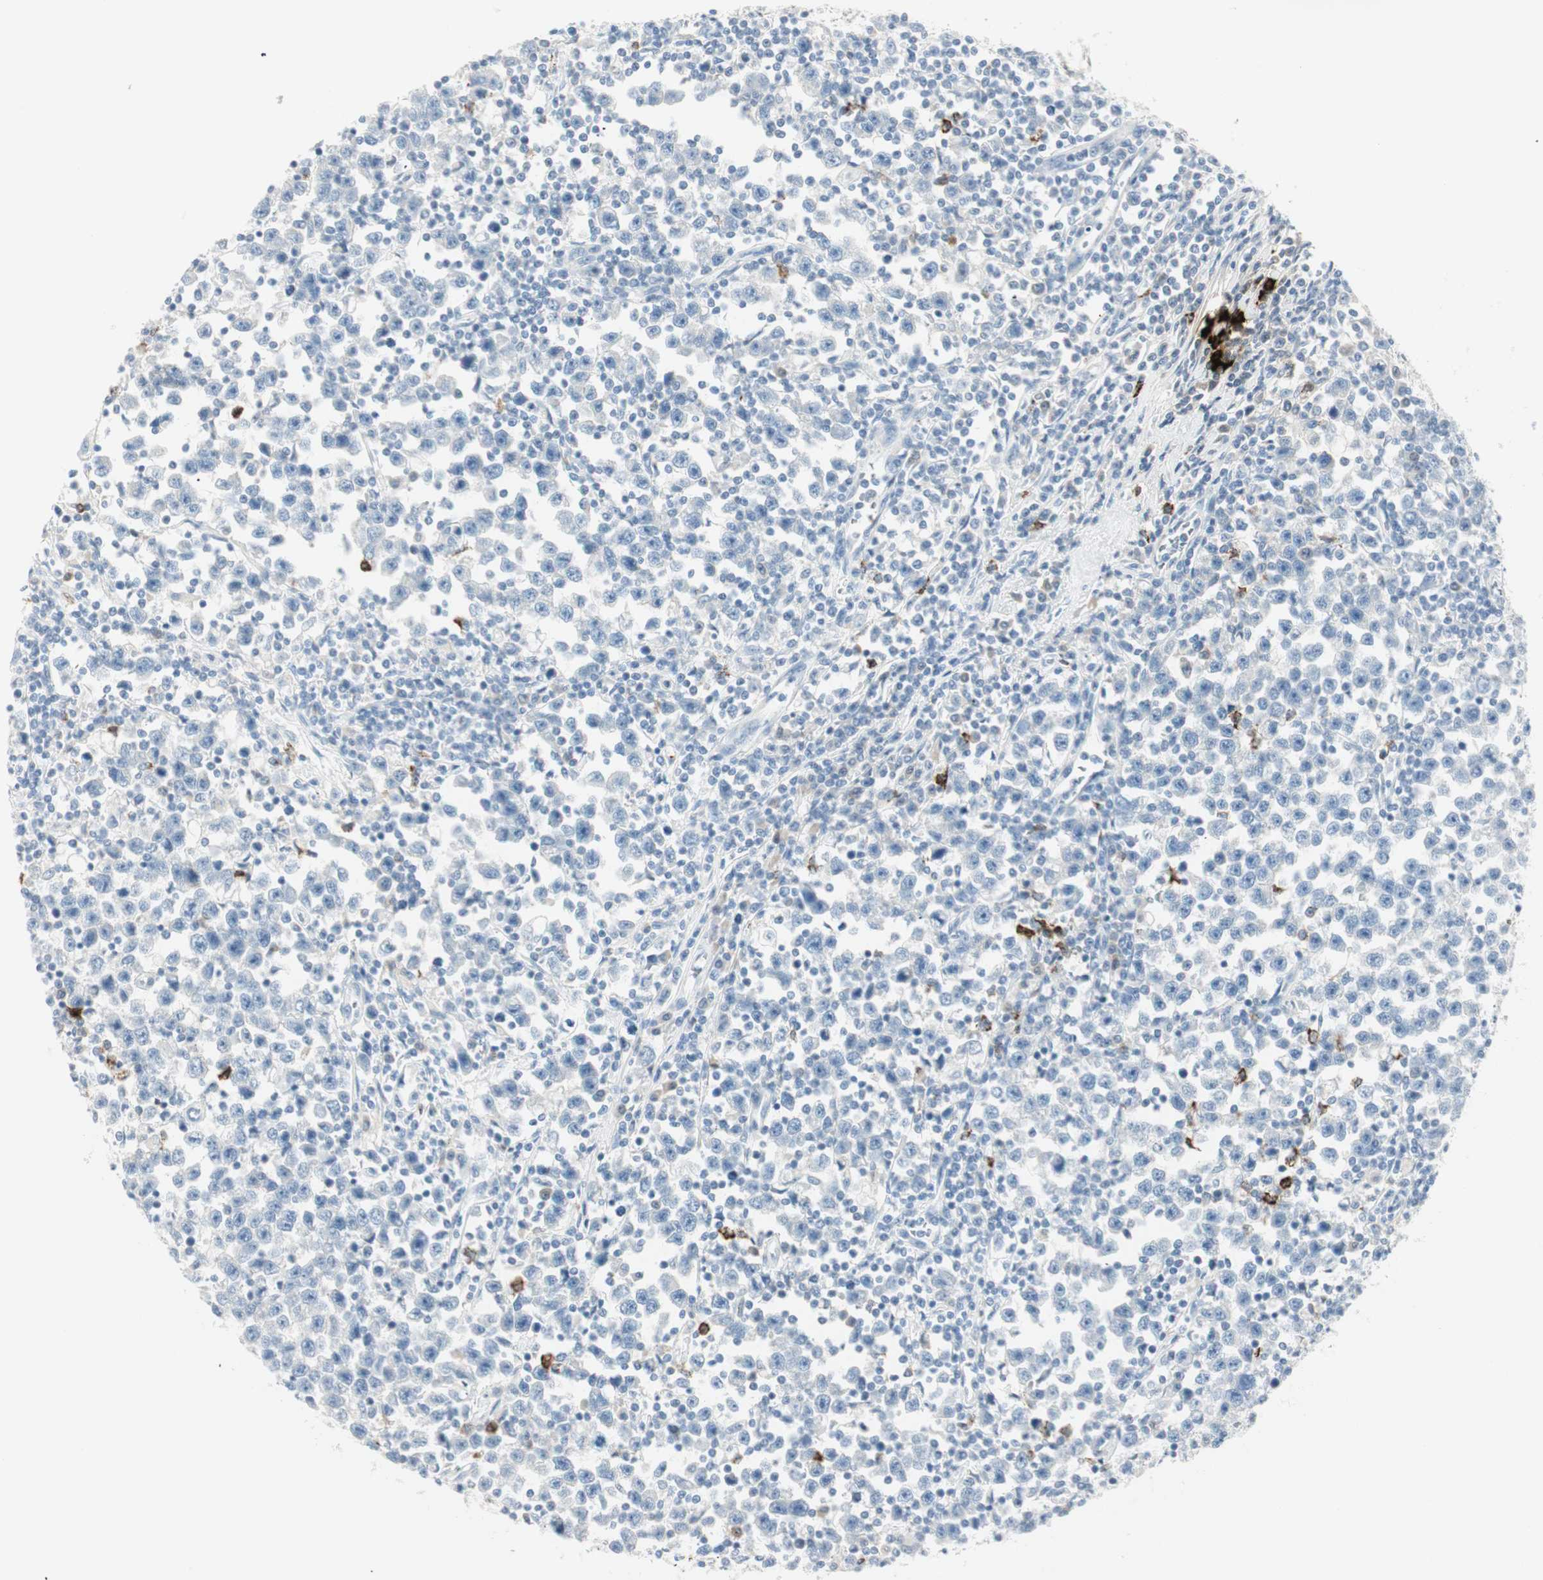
{"staining": {"intensity": "negative", "quantity": "none", "location": "none"}, "tissue": "testis cancer", "cell_type": "Tumor cells", "image_type": "cancer", "snomed": [{"axis": "morphology", "description": "Seminoma, NOS"}, {"axis": "topography", "description": "Testis"}], "caption": "This is a histopathology image of immunohistochemistry (IHC) staining of testis cancer, which shows no positivity in tumor cells. (DAB (3,3'-diaminobenzidine) IHC with hematoxylin counter stain).", "gene": "PRTN3", "patient": {"sex": "male", "age": 43}}